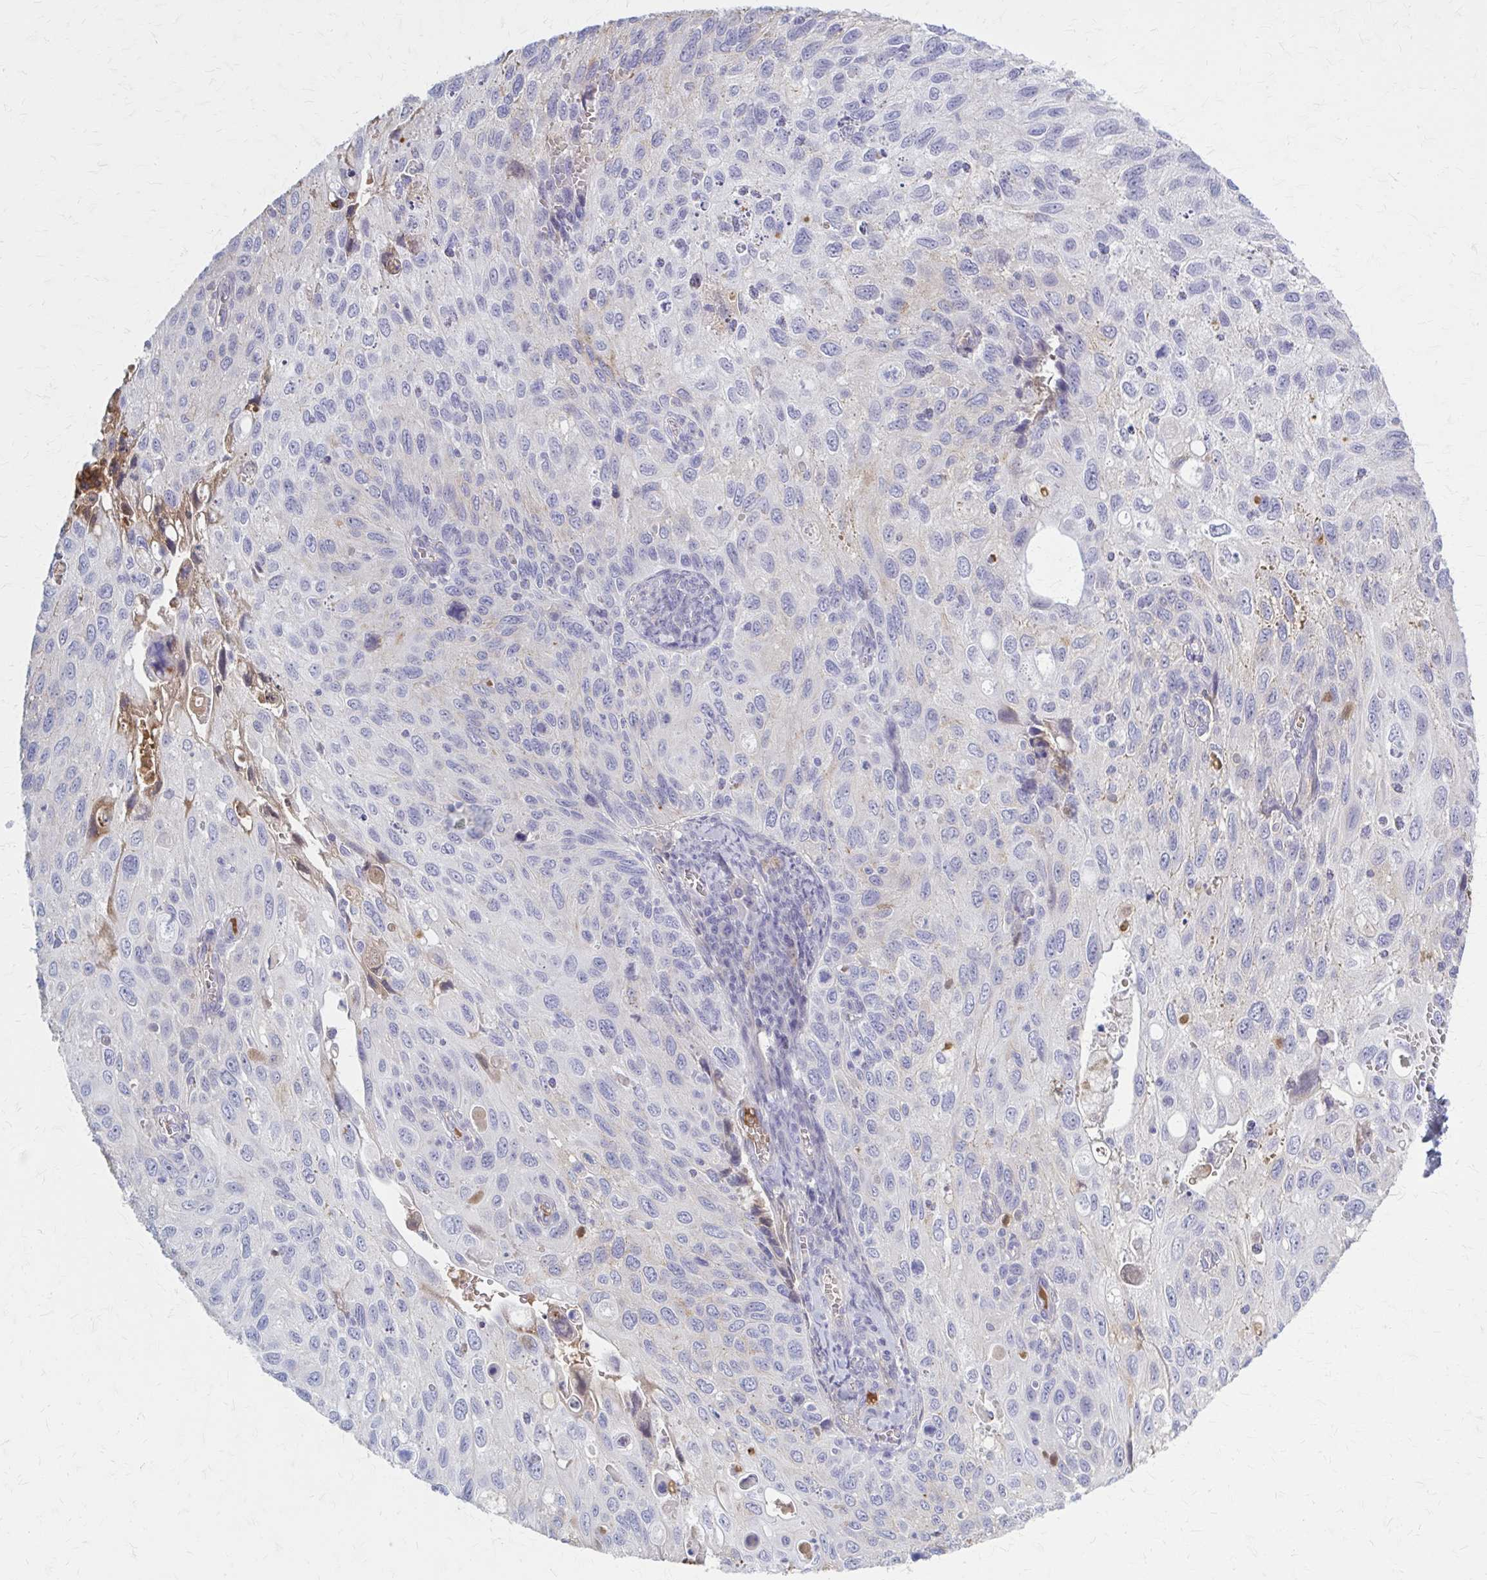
{"staining": {"intensity": "negative", "quantity": "none", "location": "none"}, "tissue": "cervical cancer", "cell_type": "Tumor cells", "image_type": "cancer", "snomed": [{"axis": "morphology", "description": "Squamous cell carcinoma, NOS"}, {"axis": "topography", "description": "Cervix"}], "caption": "A histopathology image of cervical cancer stained for a protein demonstrates no brown staining in tumor cells.", "gene": "SERPIND1", "patient": {"sex": "female", "age": 70}}